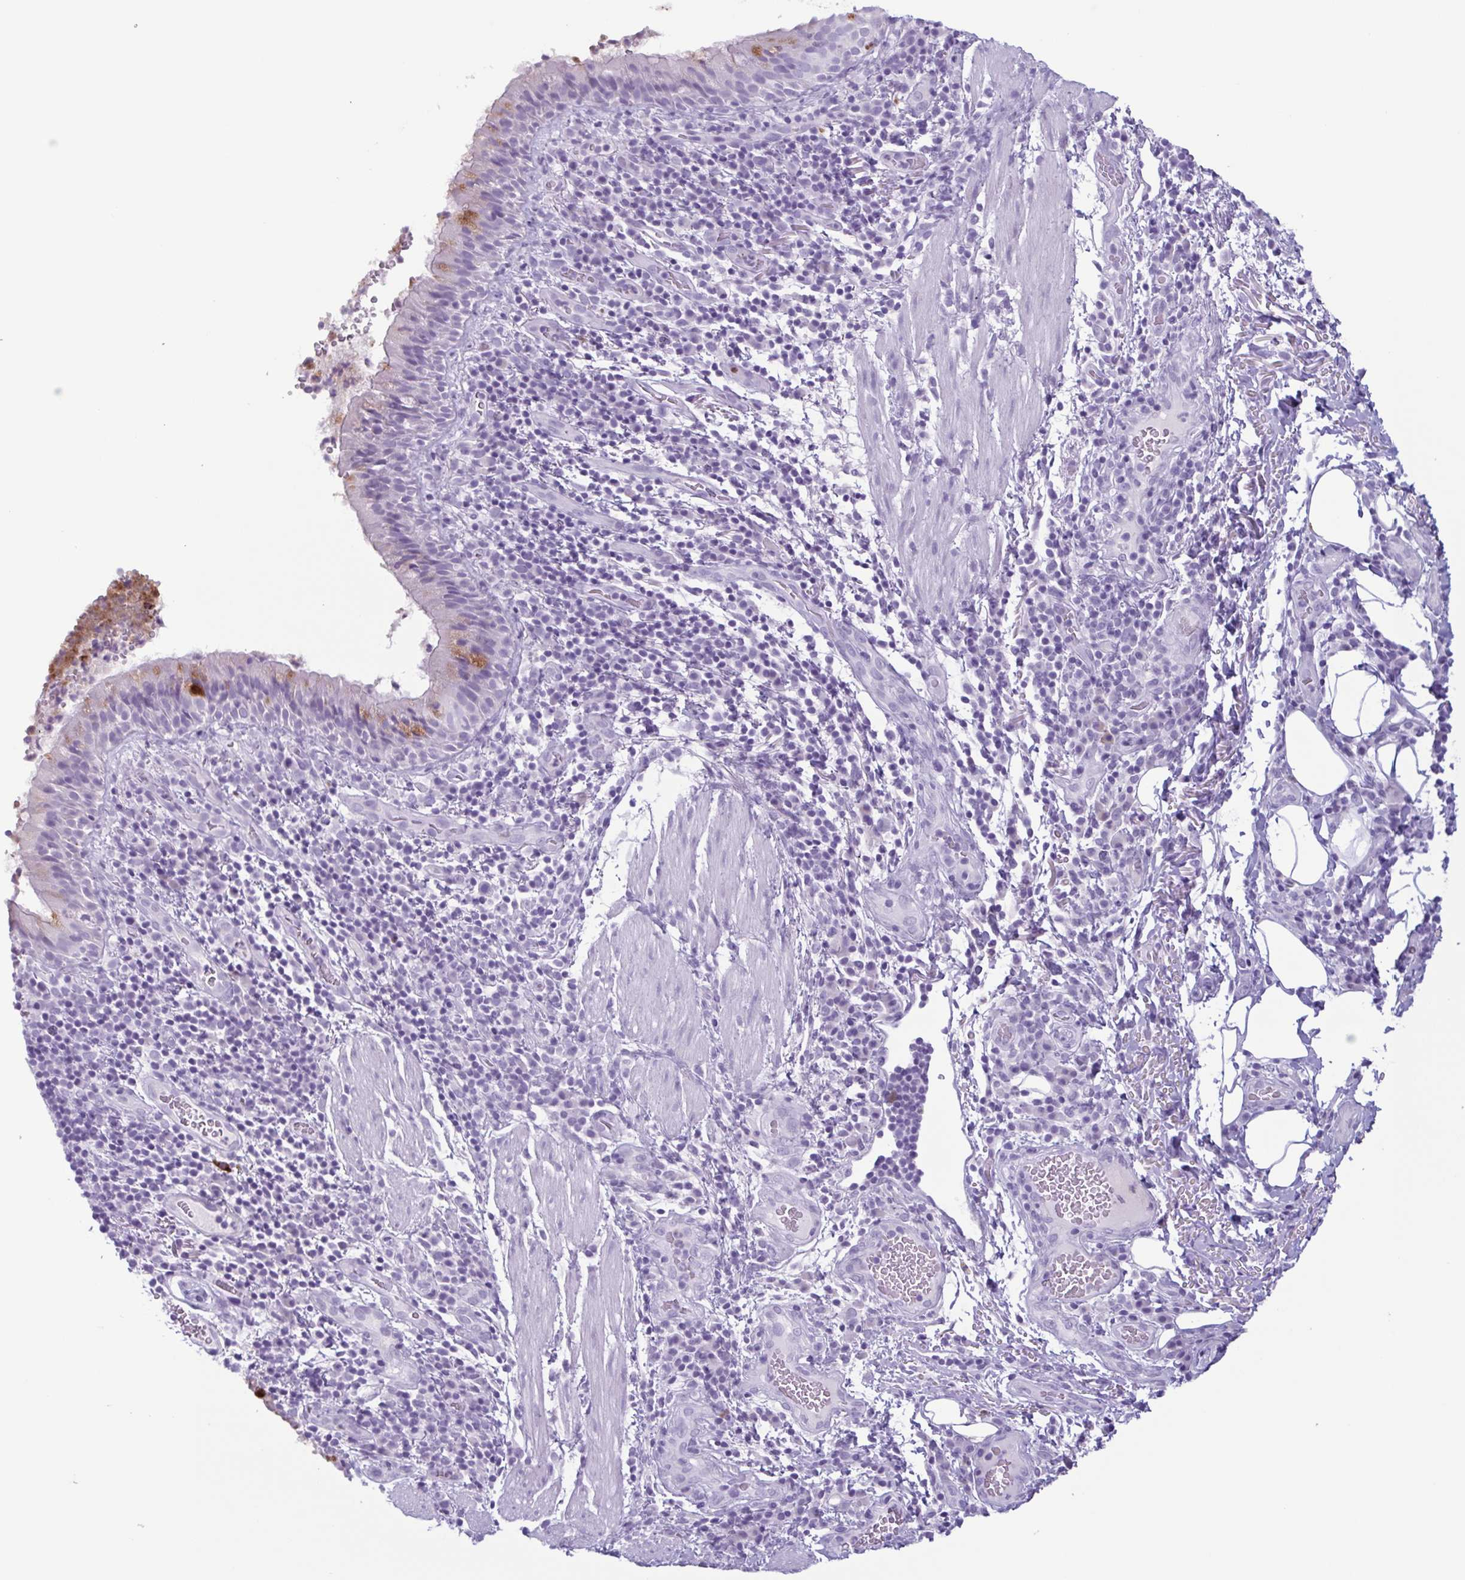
{"staining": {"intensity": "moderate", "quantity": "<25%", "location": "cytoplasmic/membranous"}, "tissue": "bronchus", "cell_type": "Respiratory epithelial cells", "image_type": "normal", "snomed": [{"axis": "morphology", "description": "Normal tissue, NOS"}, {"axis": "topography", "description": "Lymph node"}, {"axis": "topography", "description": "Bronchus"}], "caption": "Immunohistochemistry of unremarkable bronchus demonstrates low levels of moderate cytoplasmic/membranous staining in approximately <25% of respiratory epithelial cells. (IHC, brightfield microscopy, high magnification).", "gene": "LTF", "patient": {"sex": "male", "age": 56}}